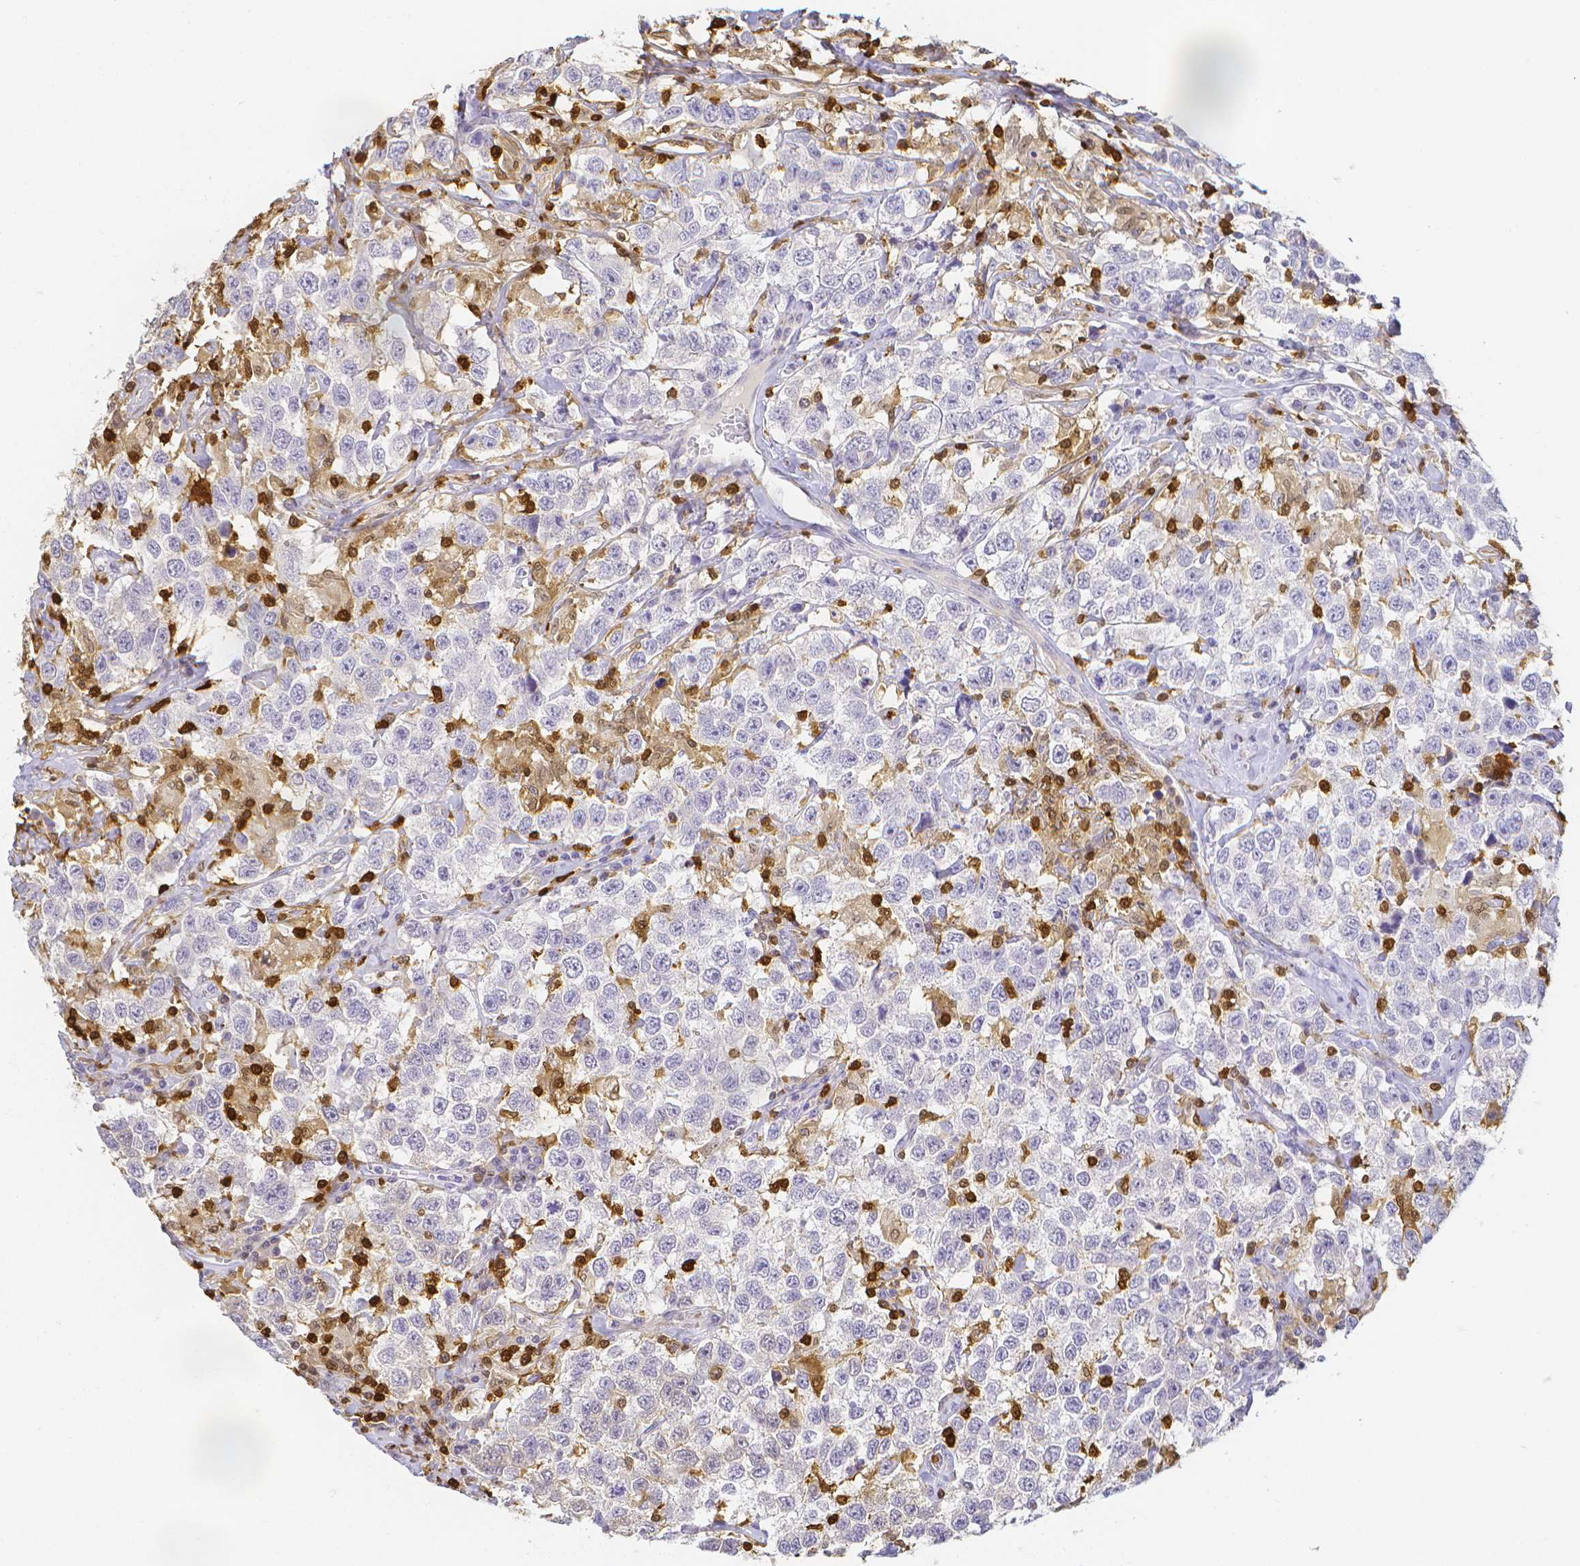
{"staining": {"intensity": "negative", "quantity": "none", "location": "none"}, "tissue": "testis cancer", "cell_type": "Tumor cells", "image_type": "cancer", "snomed": [{"axis": "morphology", "description": "Seminoma, NOS"}, {"axis": "topography", "description": "Testis"}], "caption": "High magnification brightfield microscopy of testis cancer (seminoma) stained with DAB (brown) and counterstained with hematoxylin (blue): tumor cells show no significant positivity.", "gene": "COTL1", "patient": {"sex": "male", "age": 41}}